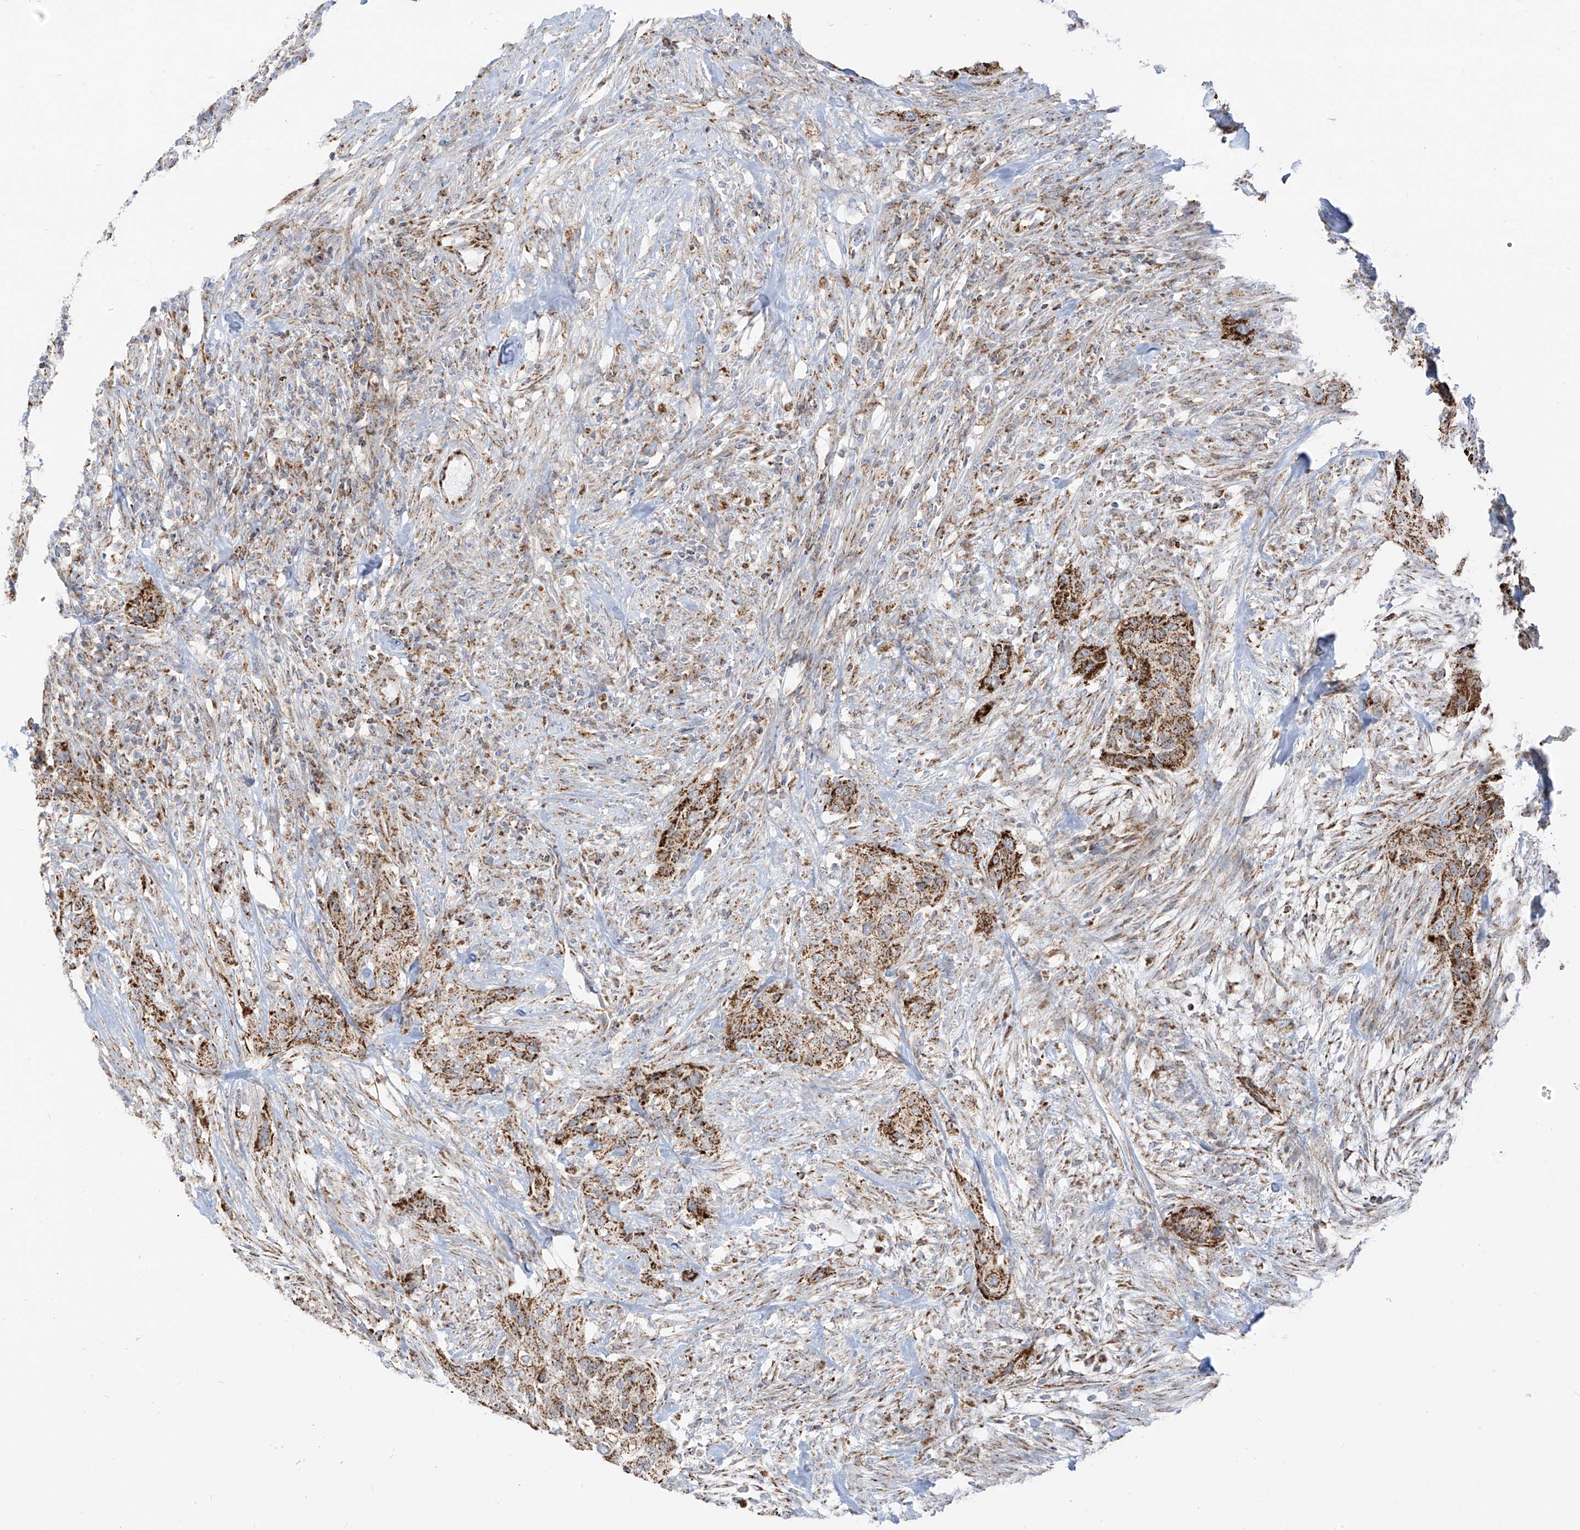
{"staining": {"intensity": "moderate", "quantity": ">75%", "location": "cytoplasmic/membranous"}, "tissue": "urothelial cancer", "cell_type": "Tumor cells", "image_type": "cancer", "snomed": [{"axis": "morphology", "description": "Urothelial carcinoma, High grade"}, {"axis": "topography", "description": "Urinary bladder"}], "caption": "Brown immunohistochemical staining in human urothelial cancer demonstrates moderate cytoplasmic/membranous staining in about >75% of tumor cells. The staining was performed using DAB (3,3'-diaminobenzidine), with brown indicating positive protein expression. Nuclei are stained blue with hematoxylin.", "gene": "ETHE1", "patient": {"sex": "male", "age": 35}}